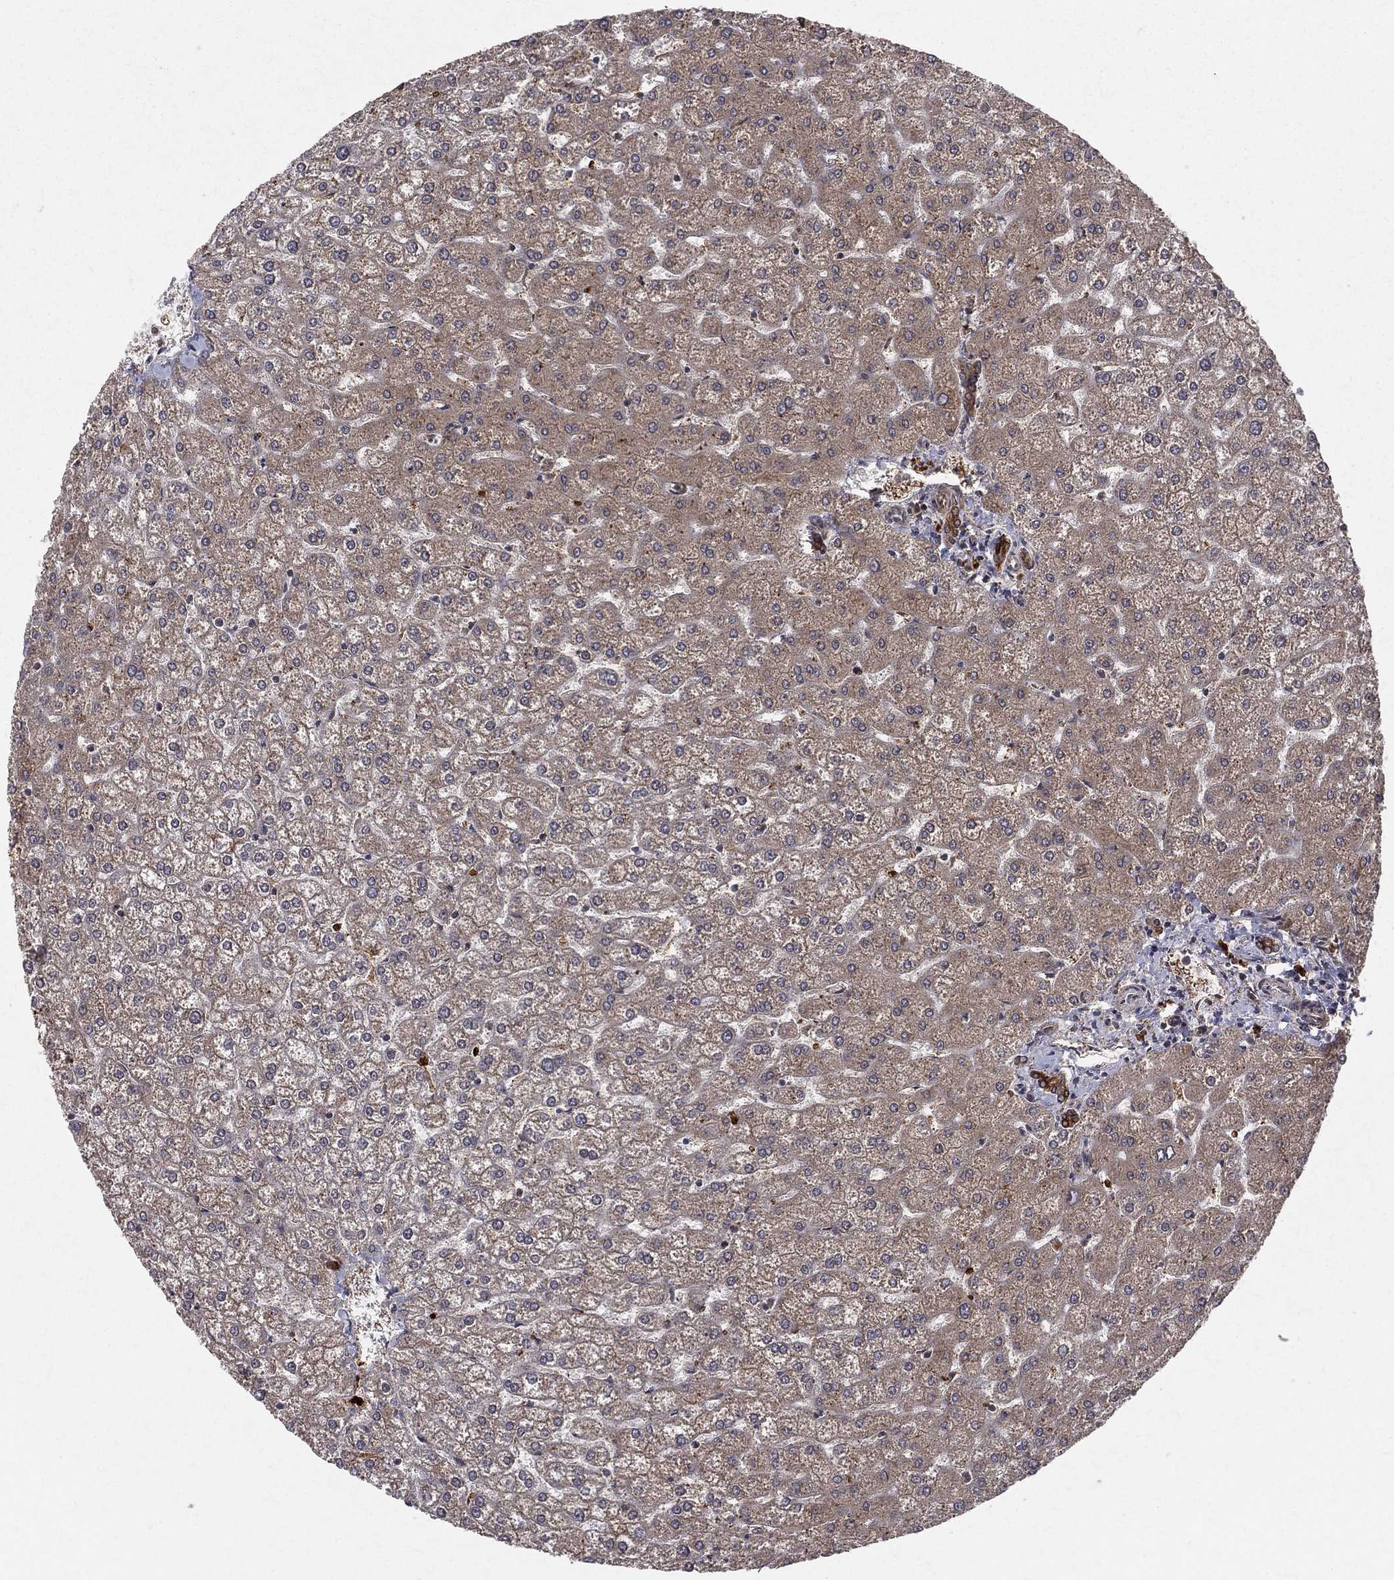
{"staining": {"intensity": "strong", "quantity": ">75%", "location": "cytoplasmic/membranous"}, "tissue": "liver", "cell_type": "Cholangiocytes", "image_type": "normal", "snomed": [{"axis": "morphology", "description": "Normal tissue, NOS"}, {"axis": "topography", "description": "Liver"}], "caption": "Immunohistochemistry histopathology image of benign human liver stained for a protein (brown), which exhibits high levels of strong cytoplasmic/membranous expression in about >75% of cholangiocytes.", "gene": "MIX23", "patient": {"sex": "female", "age": 32}}